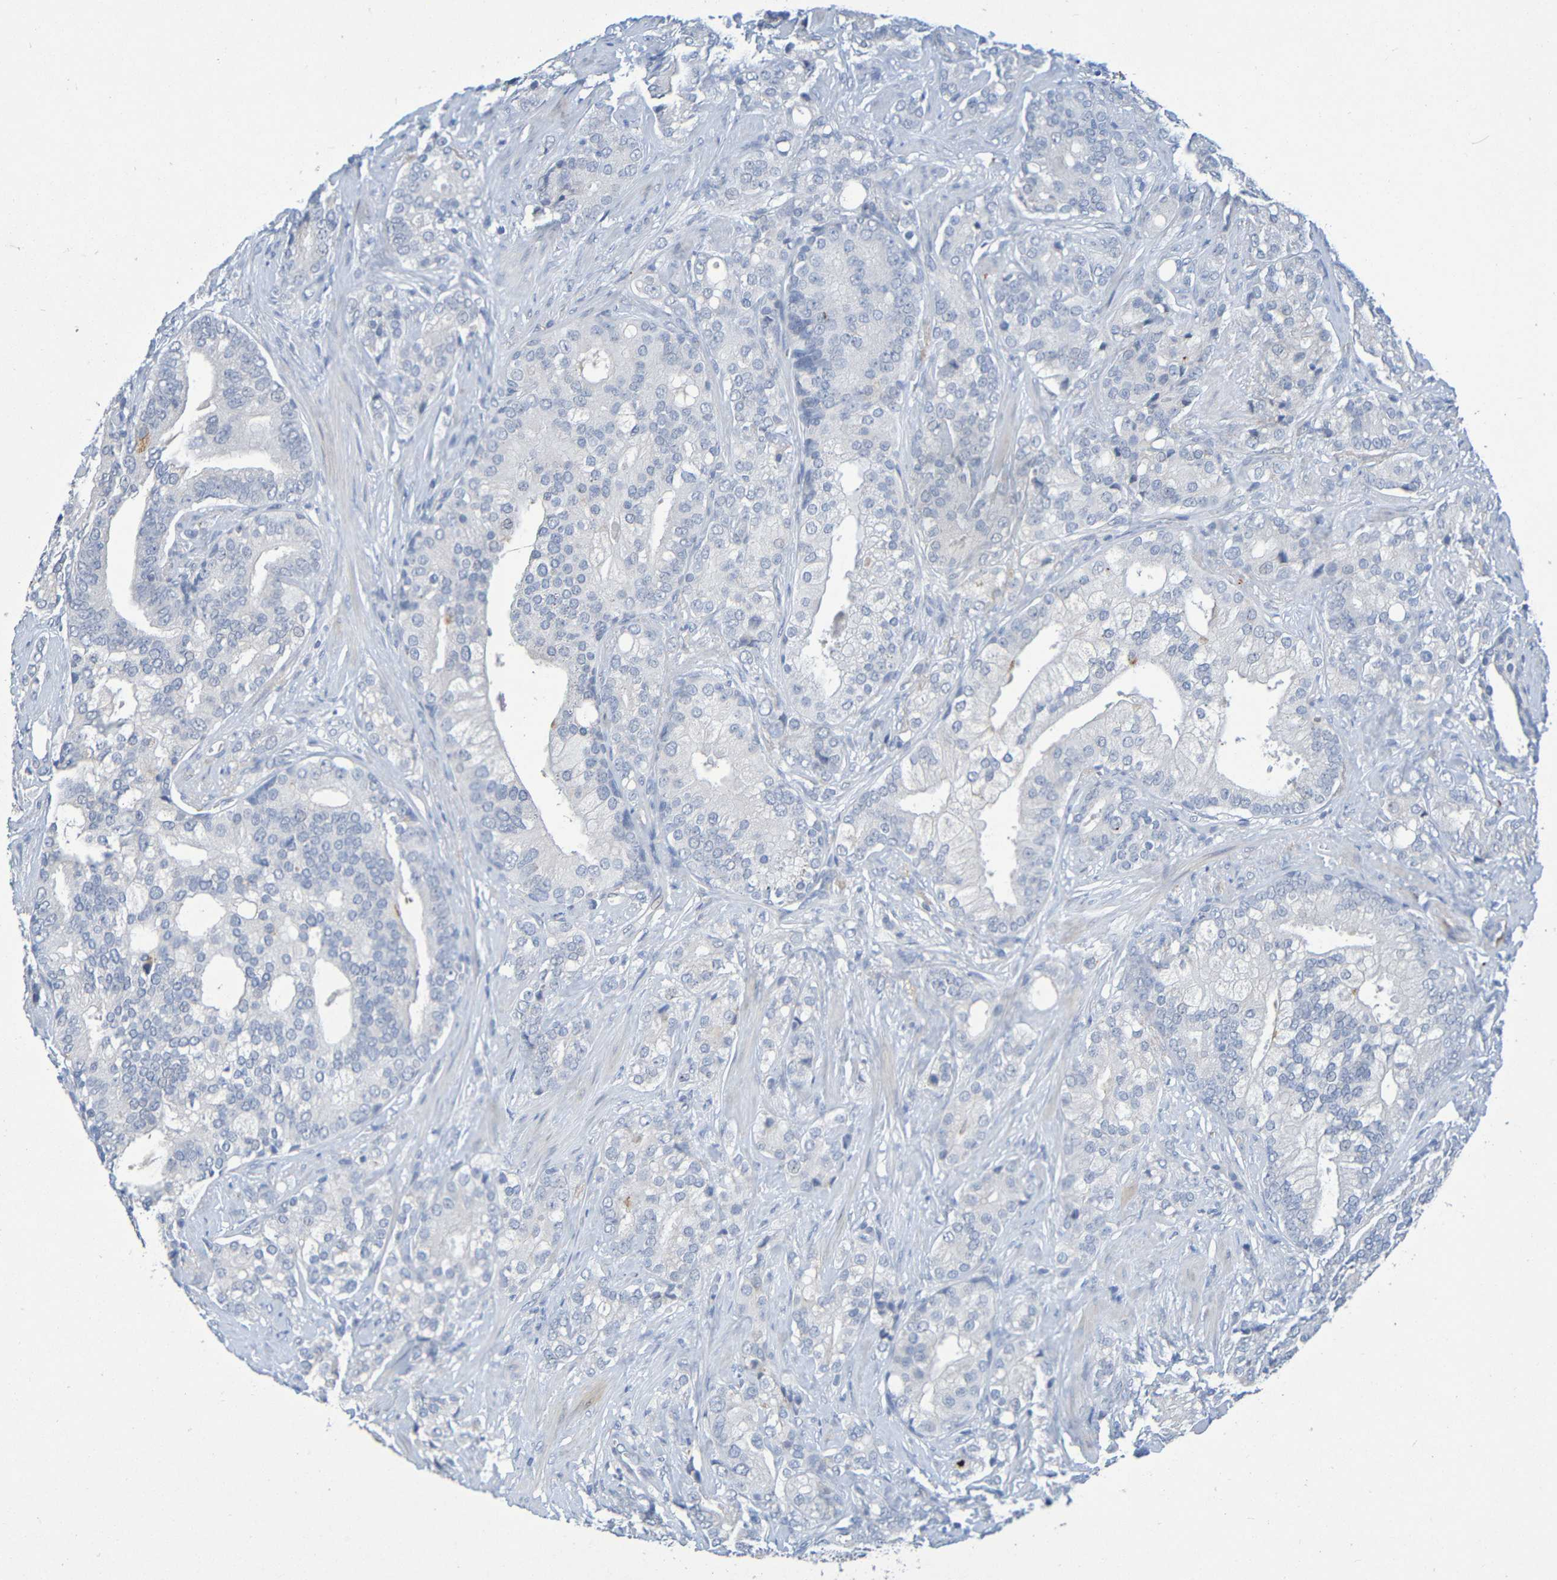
{"staining": {"intensity": "negative", "quantity": "none", "location": "none"}, "tissue": "prostate cancer", "cell_type": "Tumor cells", "image_type": "cancer", "snomed": [{"axis": "morphology", "description": "Adenocarcinoma, Low grade"}, {"axis": "topography", "description": "Prostate"}], "caption": "The micrograph displays no staining of tumor cells in adenocarcinoma (low-grade) (prostate).", "gene": "IL10", "patient": {"sex": "male", "age": 58}}